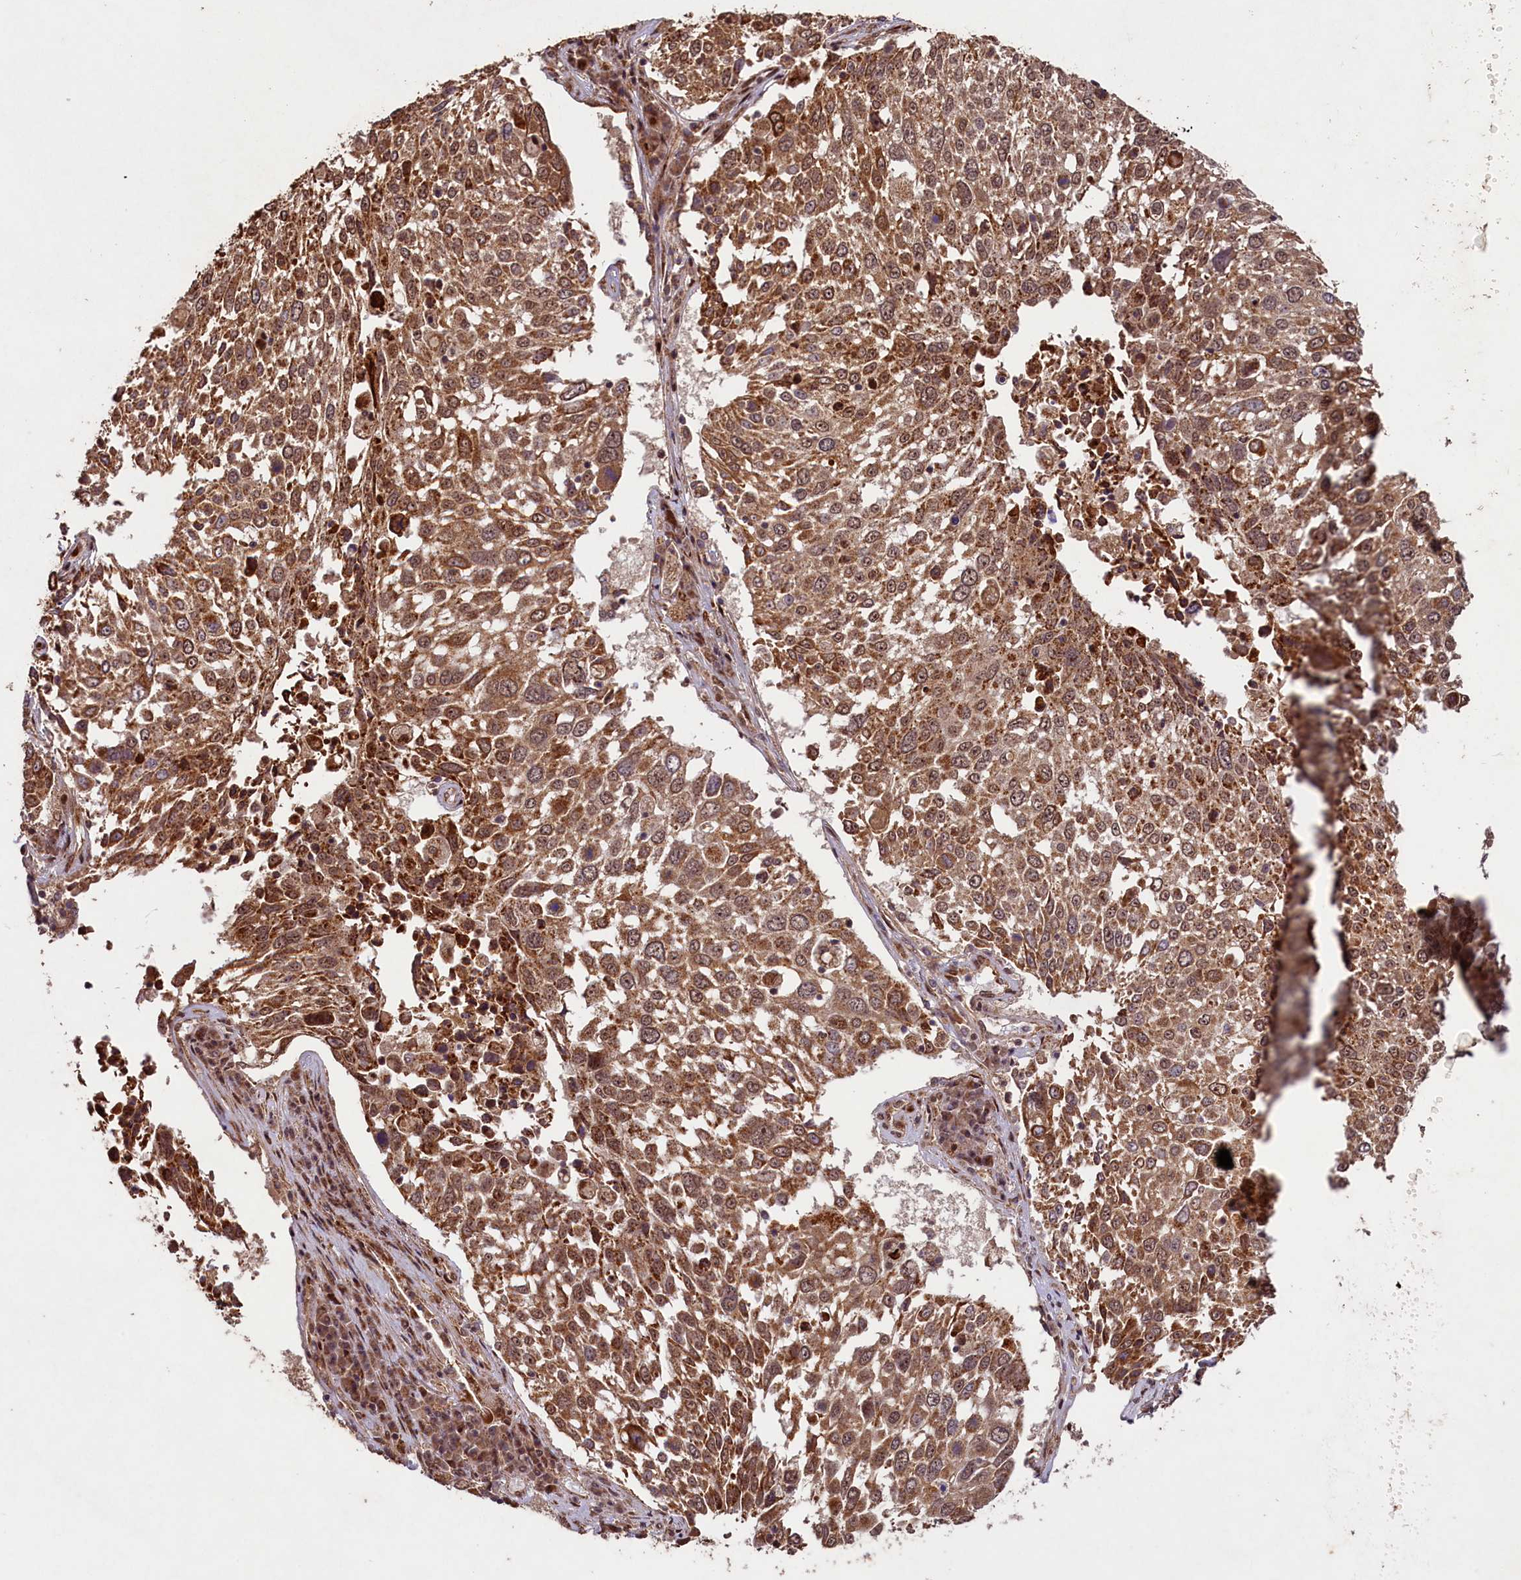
{"staining": {"intensity": "moderate", "quantity": ">75%", "location": "cytoplasmic/membranous,nuclear"}, "tissue": "lung cancer", "cell_type": "Tumor cells", "image_type": "cancer", "snomed": [{"axis": "morphology", "description": "Squamous cell carcinoma, NOS"}, {"axis": "topography", "description": "Lung"}], "caption": "A high-resolution histopathology image shows immunohistochemistry (IHC) staining of lung squamous cell carcinoma, which displays moderate cytoplasmic/membranous and nuclear expression in approximately >75% of tumor cells. The protein of interest is stained brown, and the nuclei are stained in blue (DAB (3,3'-diaminobenzidine) IHC with brightfield microscopy, high magnification).", "gene": "SHPRH", "patient": {"sex": "male", "age": 65}}